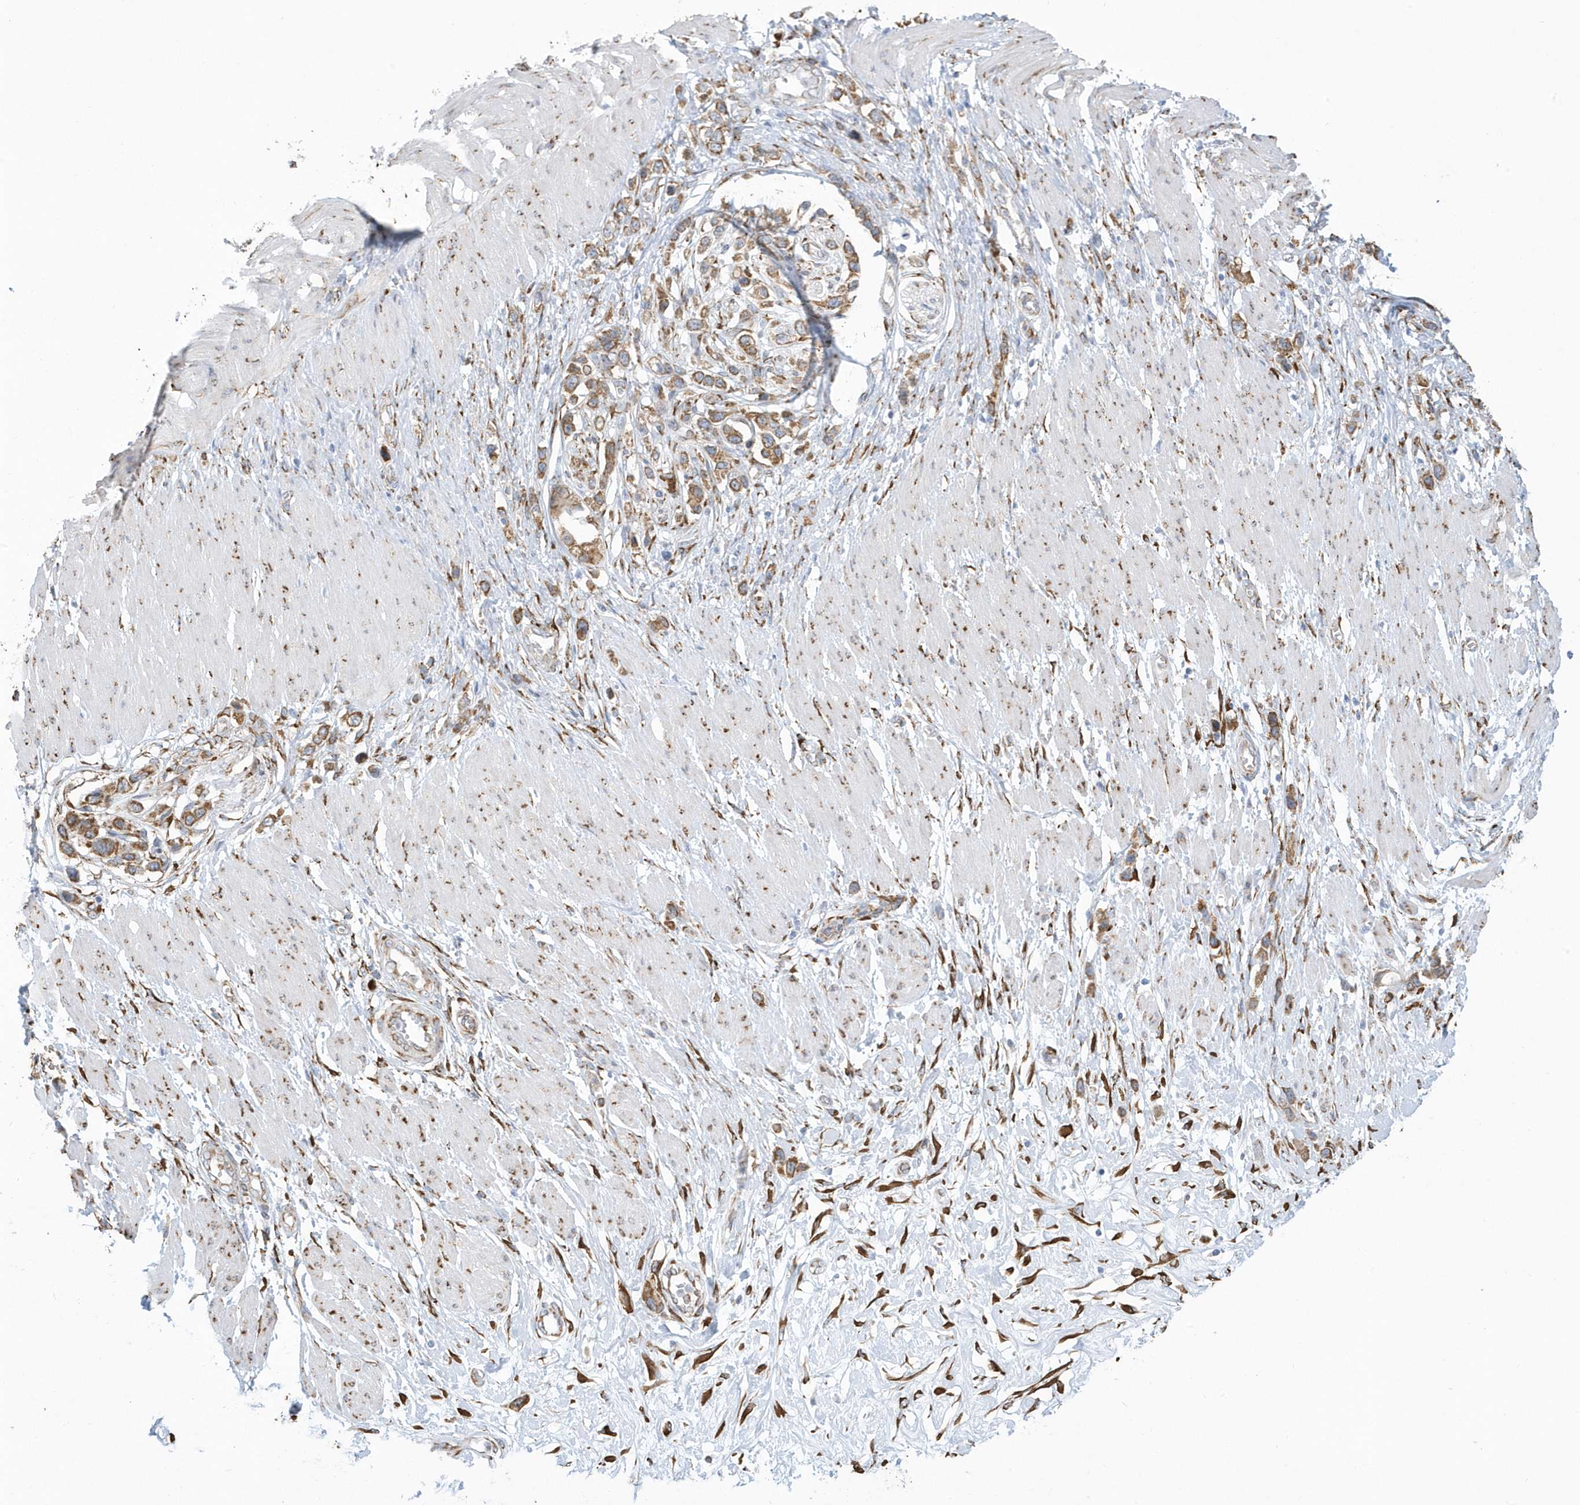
{"staining": {"intensity": "moderate", "quantity": ">75%", "location": "cytoplasmic/membranous"}, "tissue": "stomach cancer", "cell_type": "Tumor cells", "image_type": "cancer", "snomed": [{"axis": "morphology", "description": "Normal tissue, NOS"}, {"axis": "morphology", "description": "Adenocarcinoma, NOS"}, {"axis": "topography", "description": "Stomach, upper"}, {"axis": "topography", "description": "Stomach"}], "caption": "Adenocarcinoma (stomach) stained with IHC reveals moderate cytoplasmic/membranous staining in about >75% of tumor cells.", "gene": "DCAF1", "patient": {"sex": "female", "age": 65}}